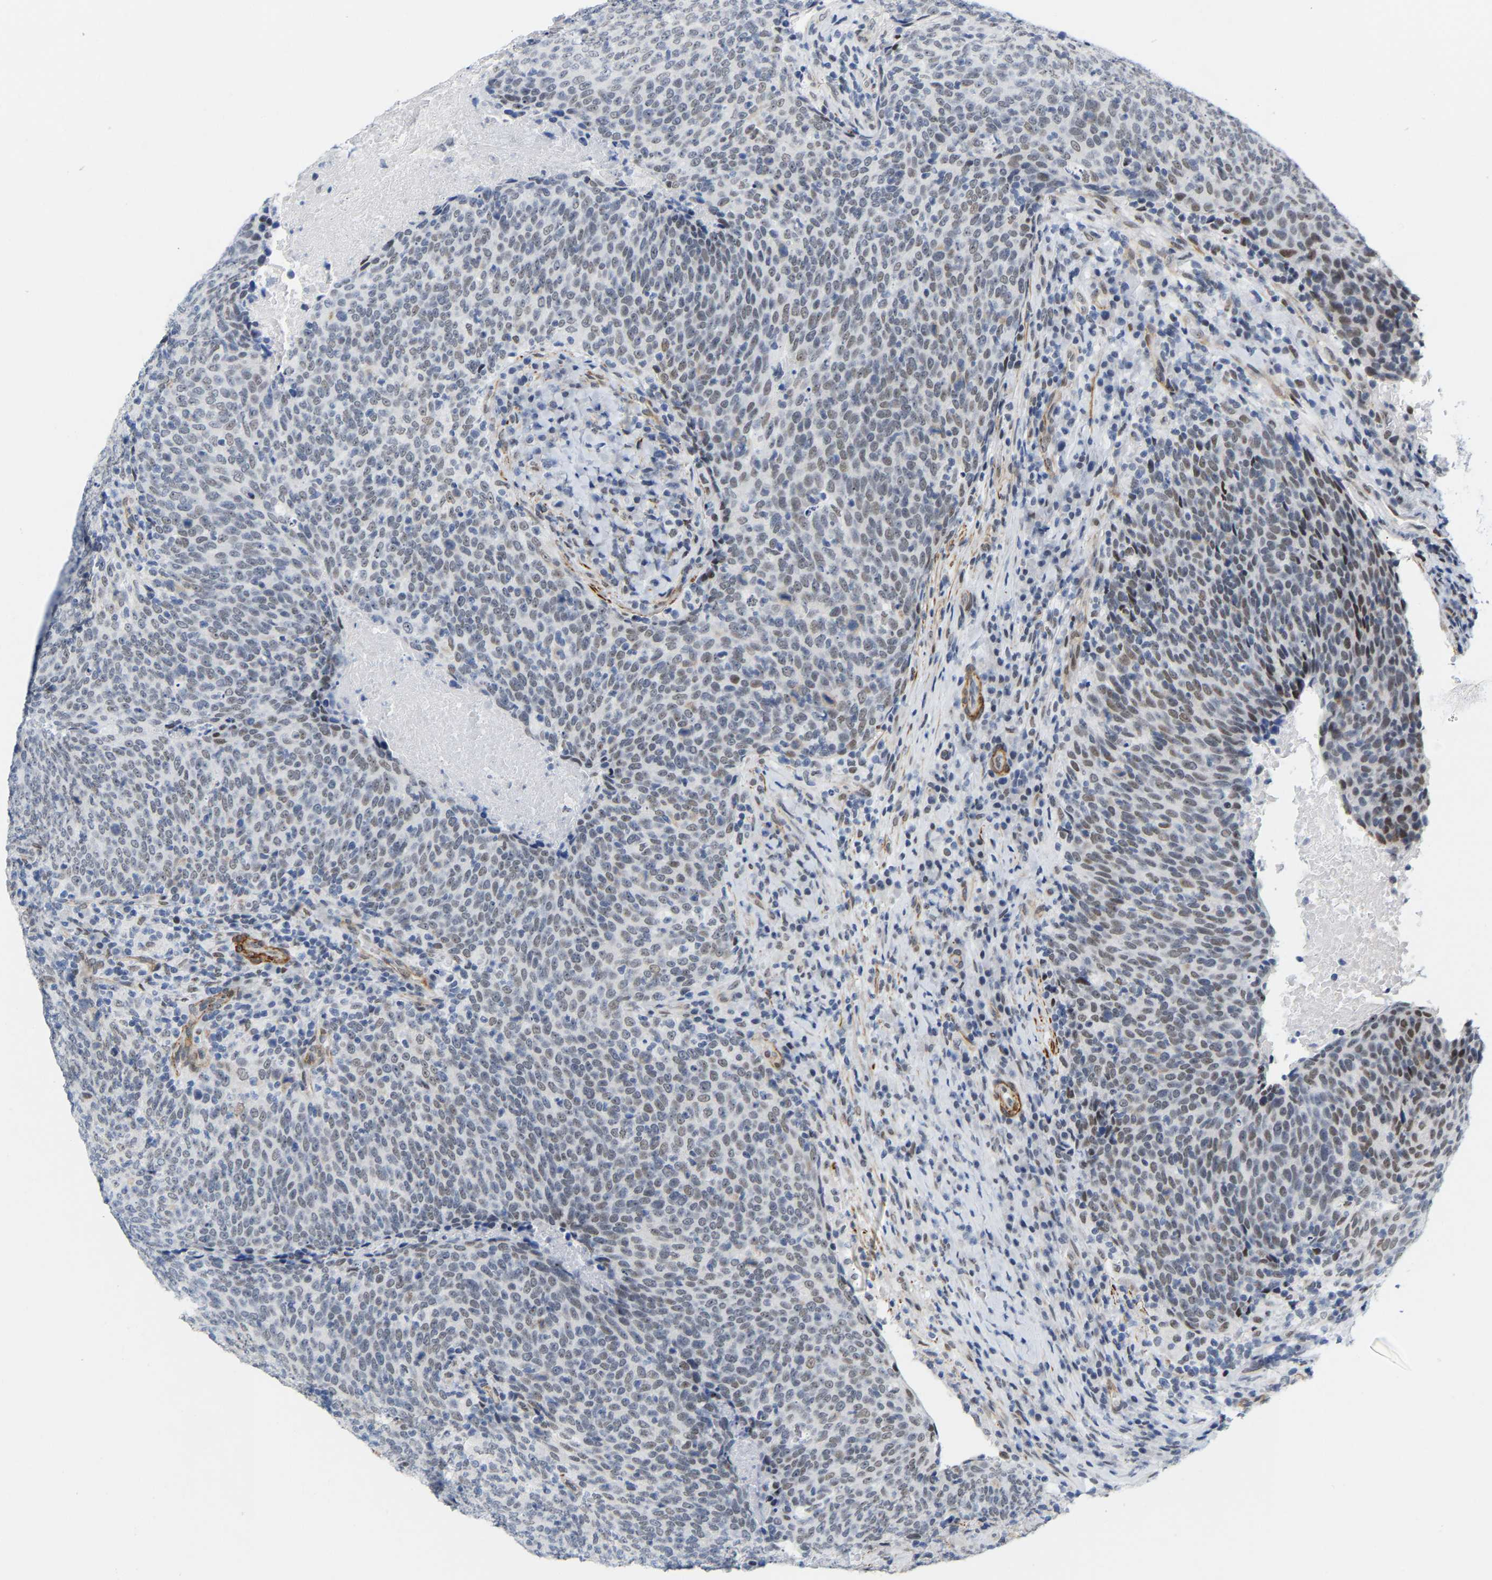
{"staining": {"intensity": "weak", "quantity": "25%-75%", "location": "nuclear"}, "tissue": "head and neck cancer", "cell_type": "Tumor cells", "image_type": "cancer", "snomed": [{"axis": "morphology", "description": "Squamous cell carcinoma, NOS"}, {"axis": "morphology", "description": "Squamous cell carcinoma, metastatic, NOS"}, {"axis": "topography", "description": "Lymph node"}, {"axis": "topography", "description": "Head-Neck"}], "caption": "Immunohistochemistry (IHC) histopathology image of human squamous cell carcinoma (head and neck) stained for a protein (brown), which displays low levels of weak nuclear positivity in about 25%-75% of tumor cells.", "gene": "FAM180A", "patient": {"sex": "male", "age": 62}}